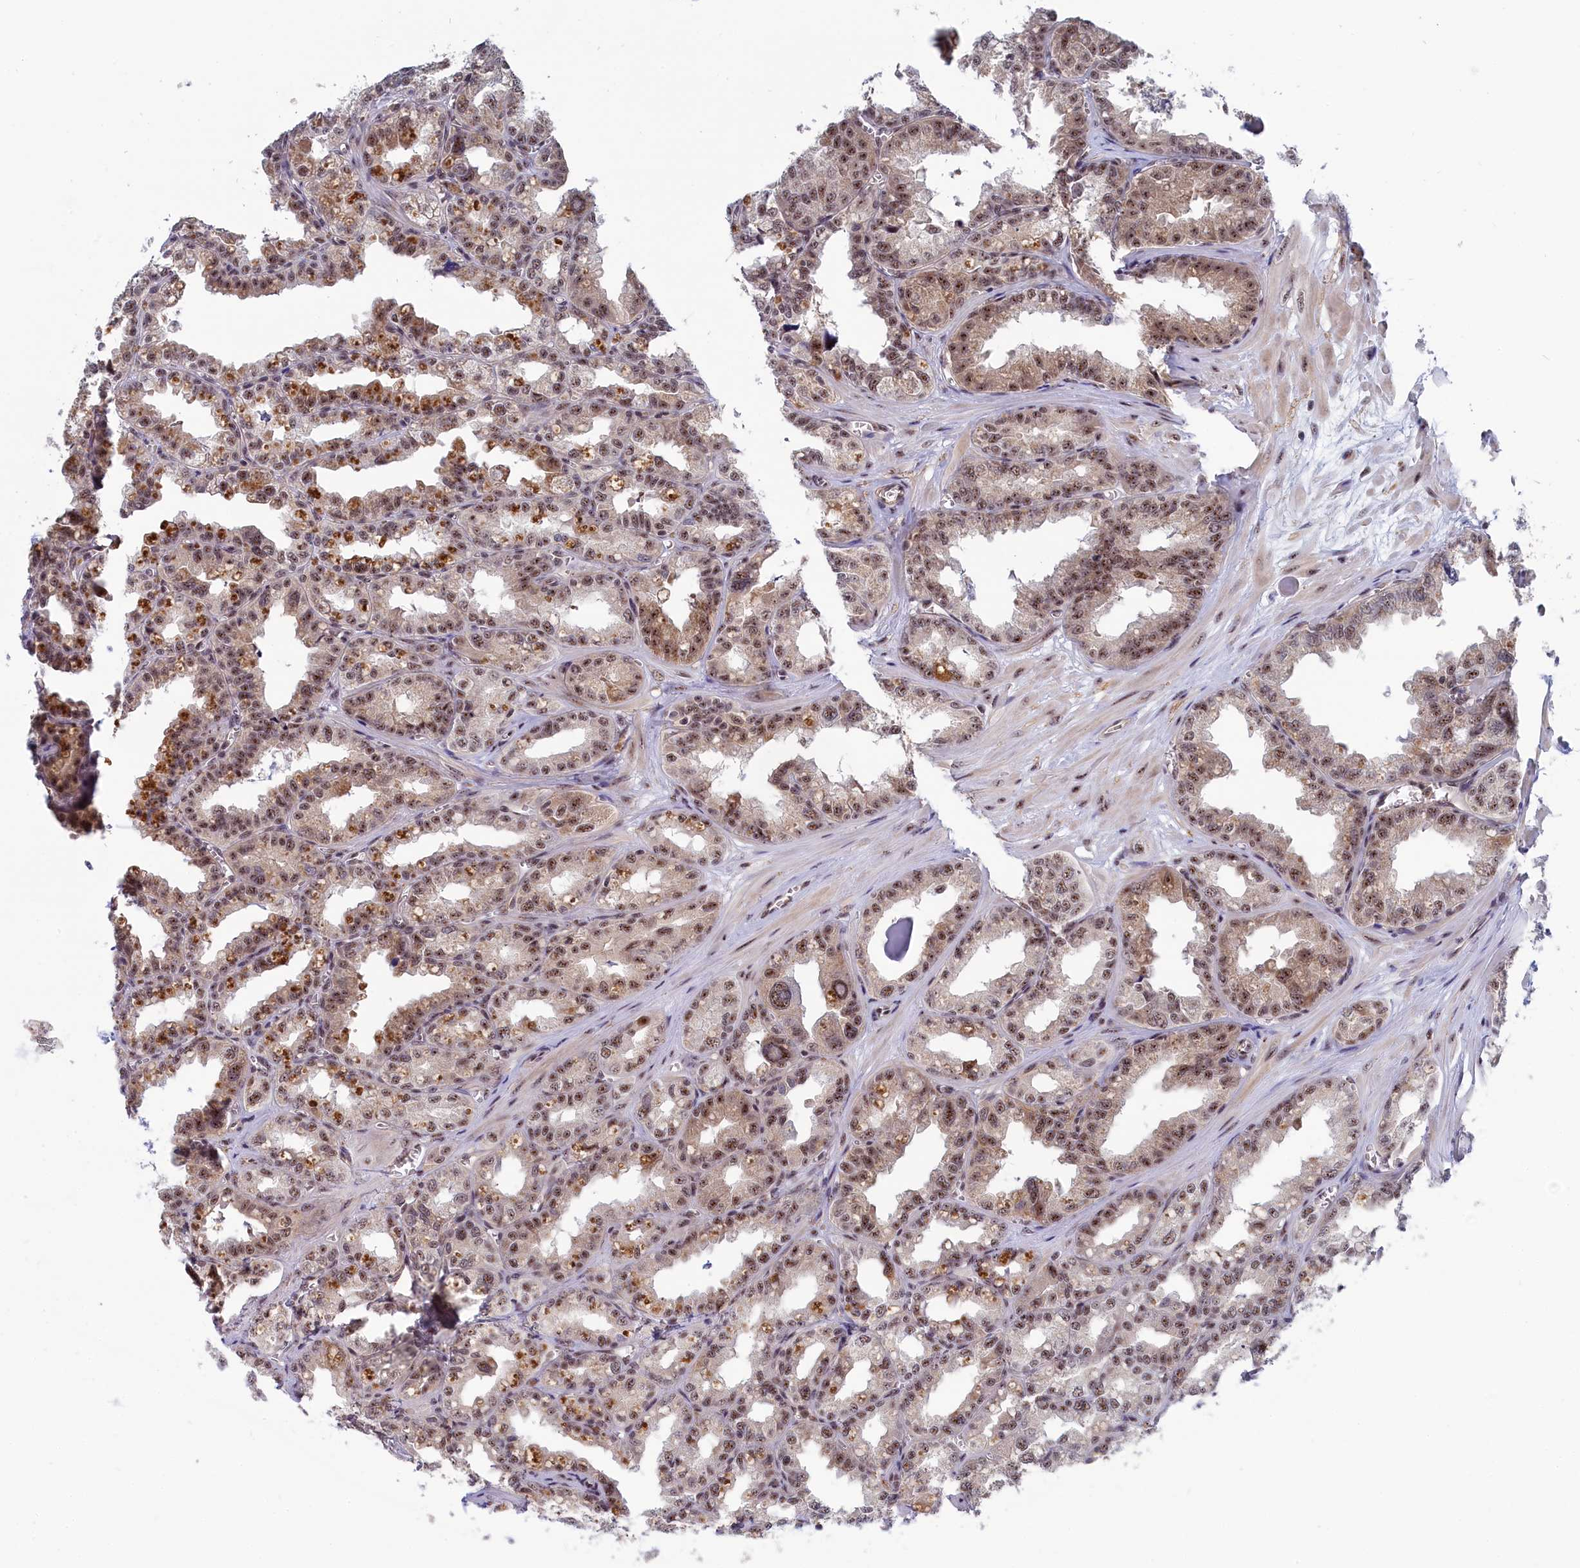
{"staining": {"intensity": "moderate", "quantity": ">75%", "location": "nuclear"}, "tissue": "seminal vesicle", "cell_type": "Glandular cells", "image_type": "normal", "snomed": [{"axis": "morphology", "description": "Normal tissue, NOS"}, {"axis": "topography", "description": "Prostate"}, {"axis": "topography", "description": "Seminal veicle"}], "caption": "The histopathology image shows immunohistochemical staining of unremarkable seminal vesicle. There is moderate nuclear positivity is identified in about >75% of glandular cells. Using DAB (brown) and hematoxylin (blue) stains, captured at high magnification using brightfield microscopy.", "gene": "TAB1", "patient": {"sex": "male", "age": 51}}